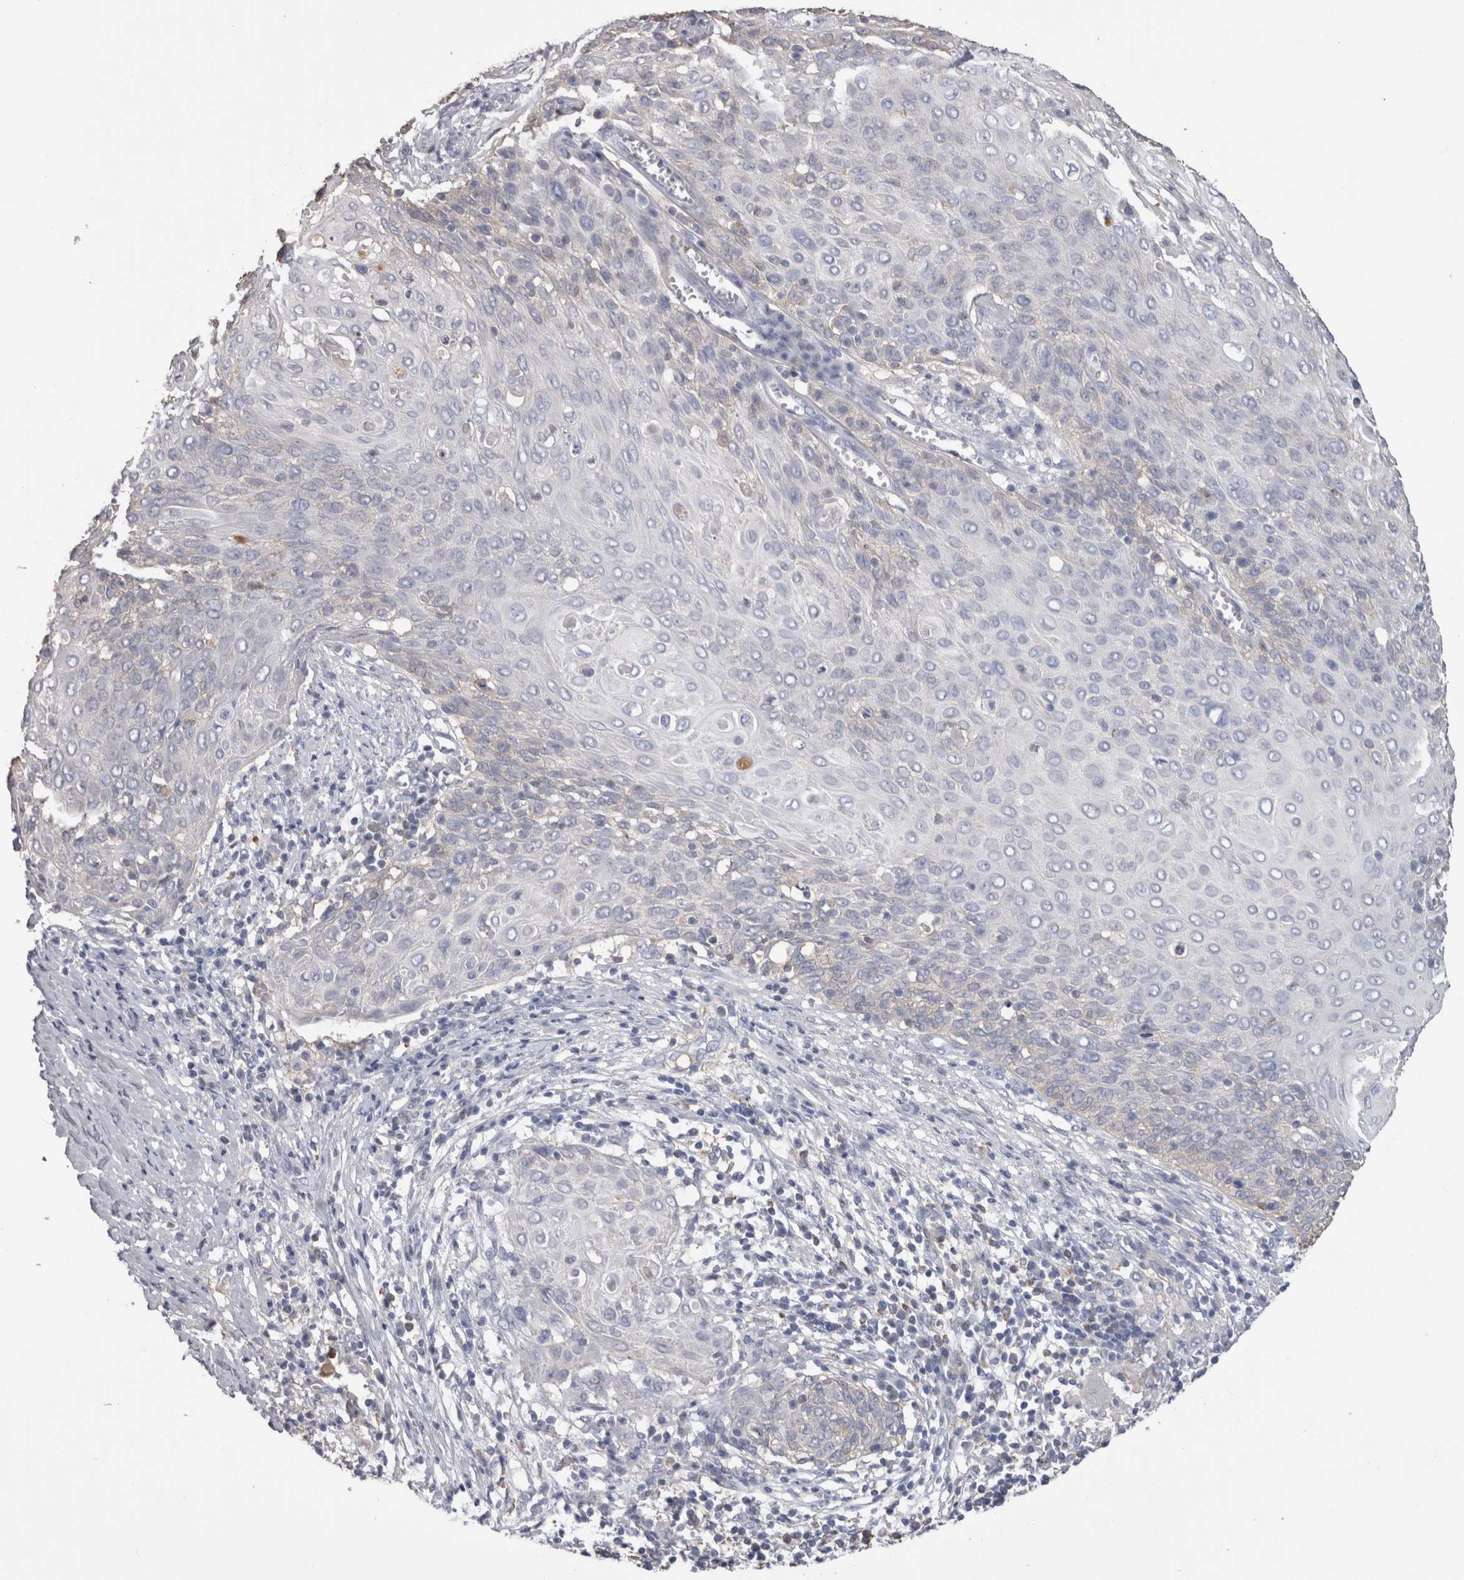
{"staining": {"intensity": "negative", "quantity": "none", "location": "none"}, "tissue": "cervical cancer", "cell_type": "Tumor cells", "image_type": "cancer", "snomed": [{"axis": "morphology", "description": "Squamous cell carcinoma, NOS"}, {"axis": "topography", "description": "Cervix"}], "caption": "Immunohistochemistry (IHC) micrograph of cervical cancer (squamous cell carcinoma) stained for a protein (brown), which displays no positivity in tumor cells.", "gene": "SCRN1", "patient": {"sex": "female", "age": 39}}